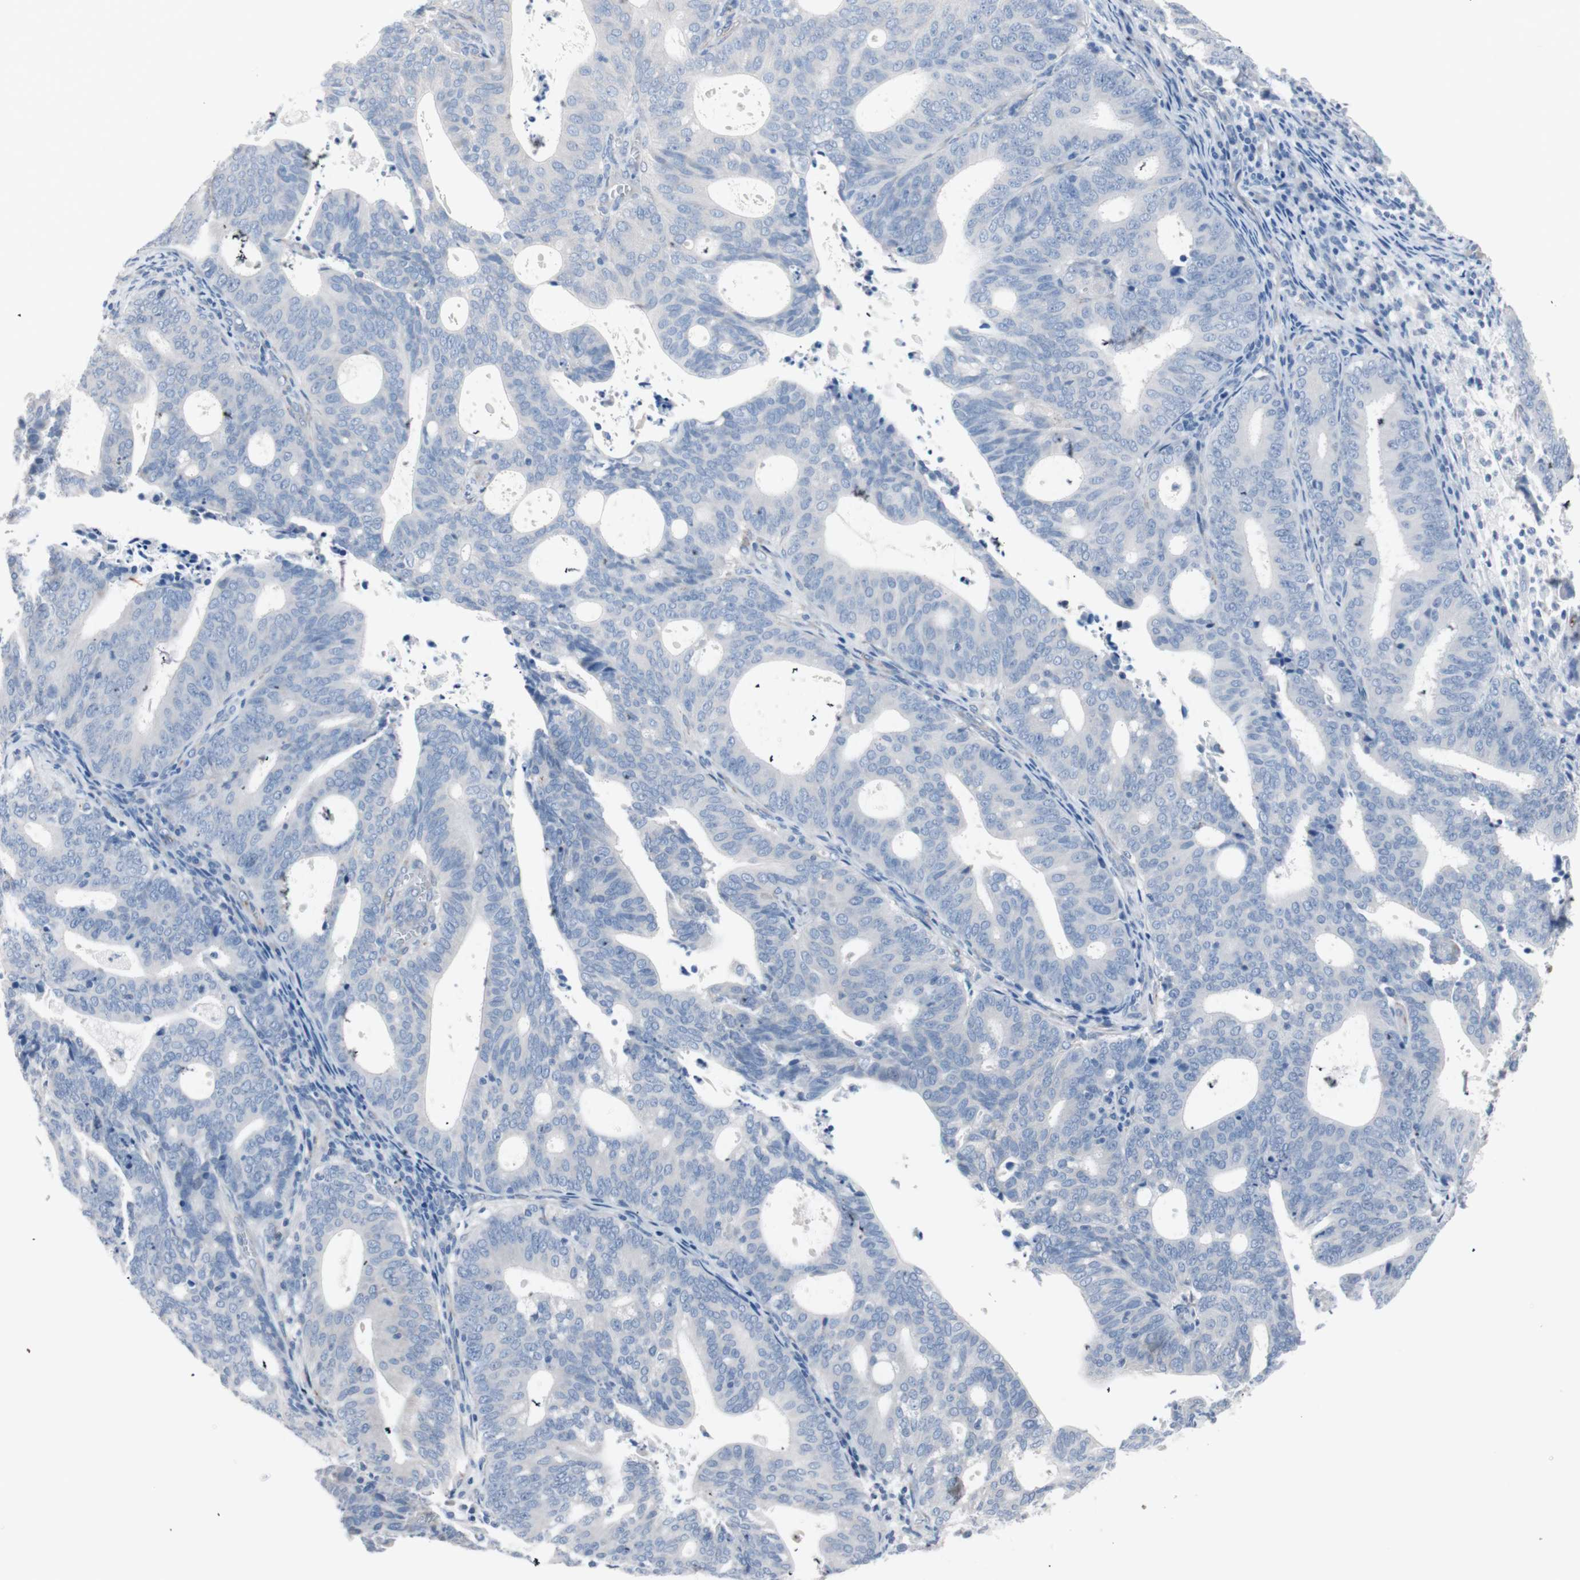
{"staining": {"intensity": "negative", "quantity": "none", "location": "none"}, "tissue": "endometrial cancer", "cell_type": "Tumor cells", "image_type": "cancer", "snomed": [{"axis": "morphology", "description": "Adenocarcinoma, NOS"}, {"axis": "topography", "description": "Uterus"}], "caption": "The micrograph reveals no significant positivity in tumor cells of endometrial cancer (adenocarcinoma).", "gene": "ULBP1", "patient": {"sex": "female", "age": 83}}